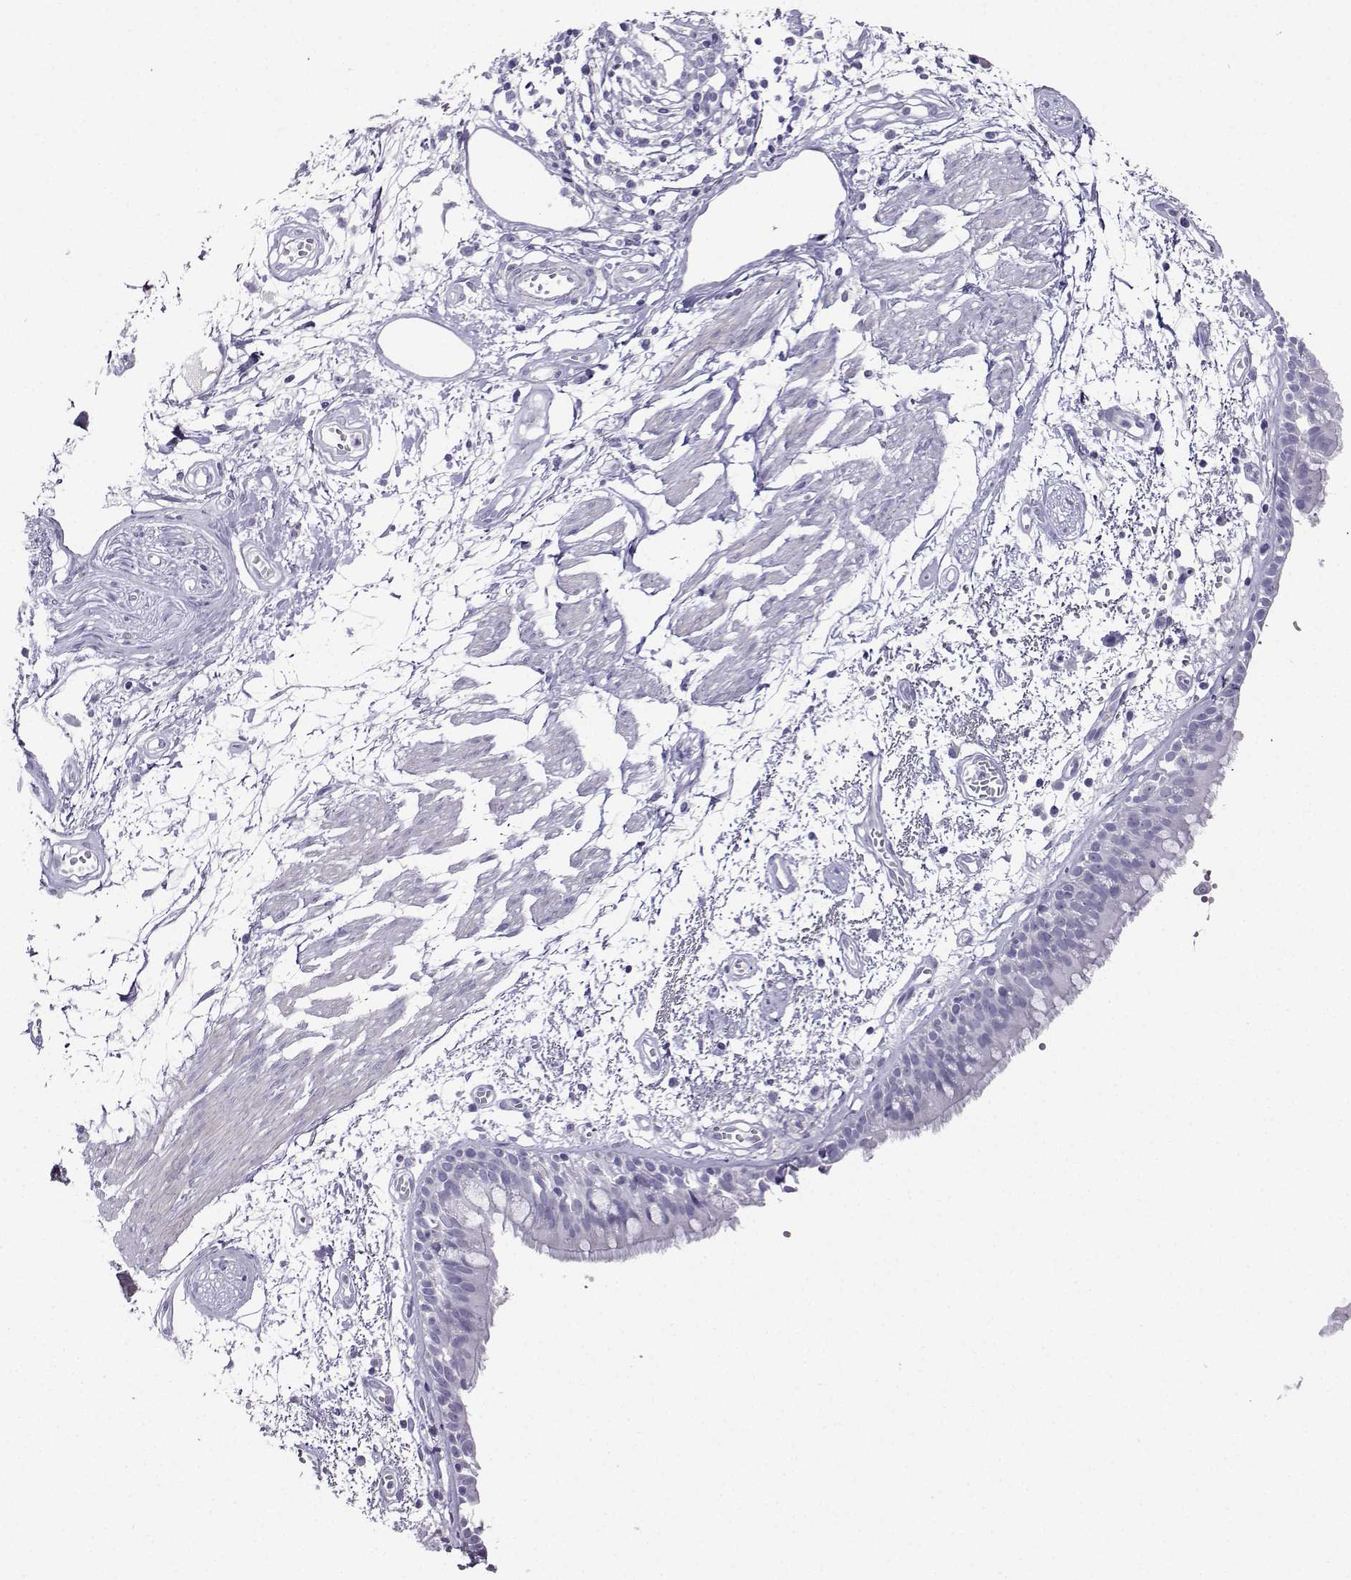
{"staining": {"intensity": "negative", "quantity": "none", "location": "none"}, "tissue": "bronchus", "cell_type": "Respiratory epithelial cells", "image_type": "normal", "snomed": [{"axis": "morphology", "description": "Normal tissue, NOS"}, {"axis": "morphology", "description": "Squamous cell carcinoma, NOS"}, {"axis": "topography", "description": "Cartilage tissue"}, {"axis": "topography", "description": "Bronchus"}, {"axis": "topography", "description": "Lung"}], "caption": "Protein analysis of normal bronchus reveals no significant positivity in respiratory epithelial cells.", "gene": "FBXO24", "patient": {"sex": "male", "age": 66}}